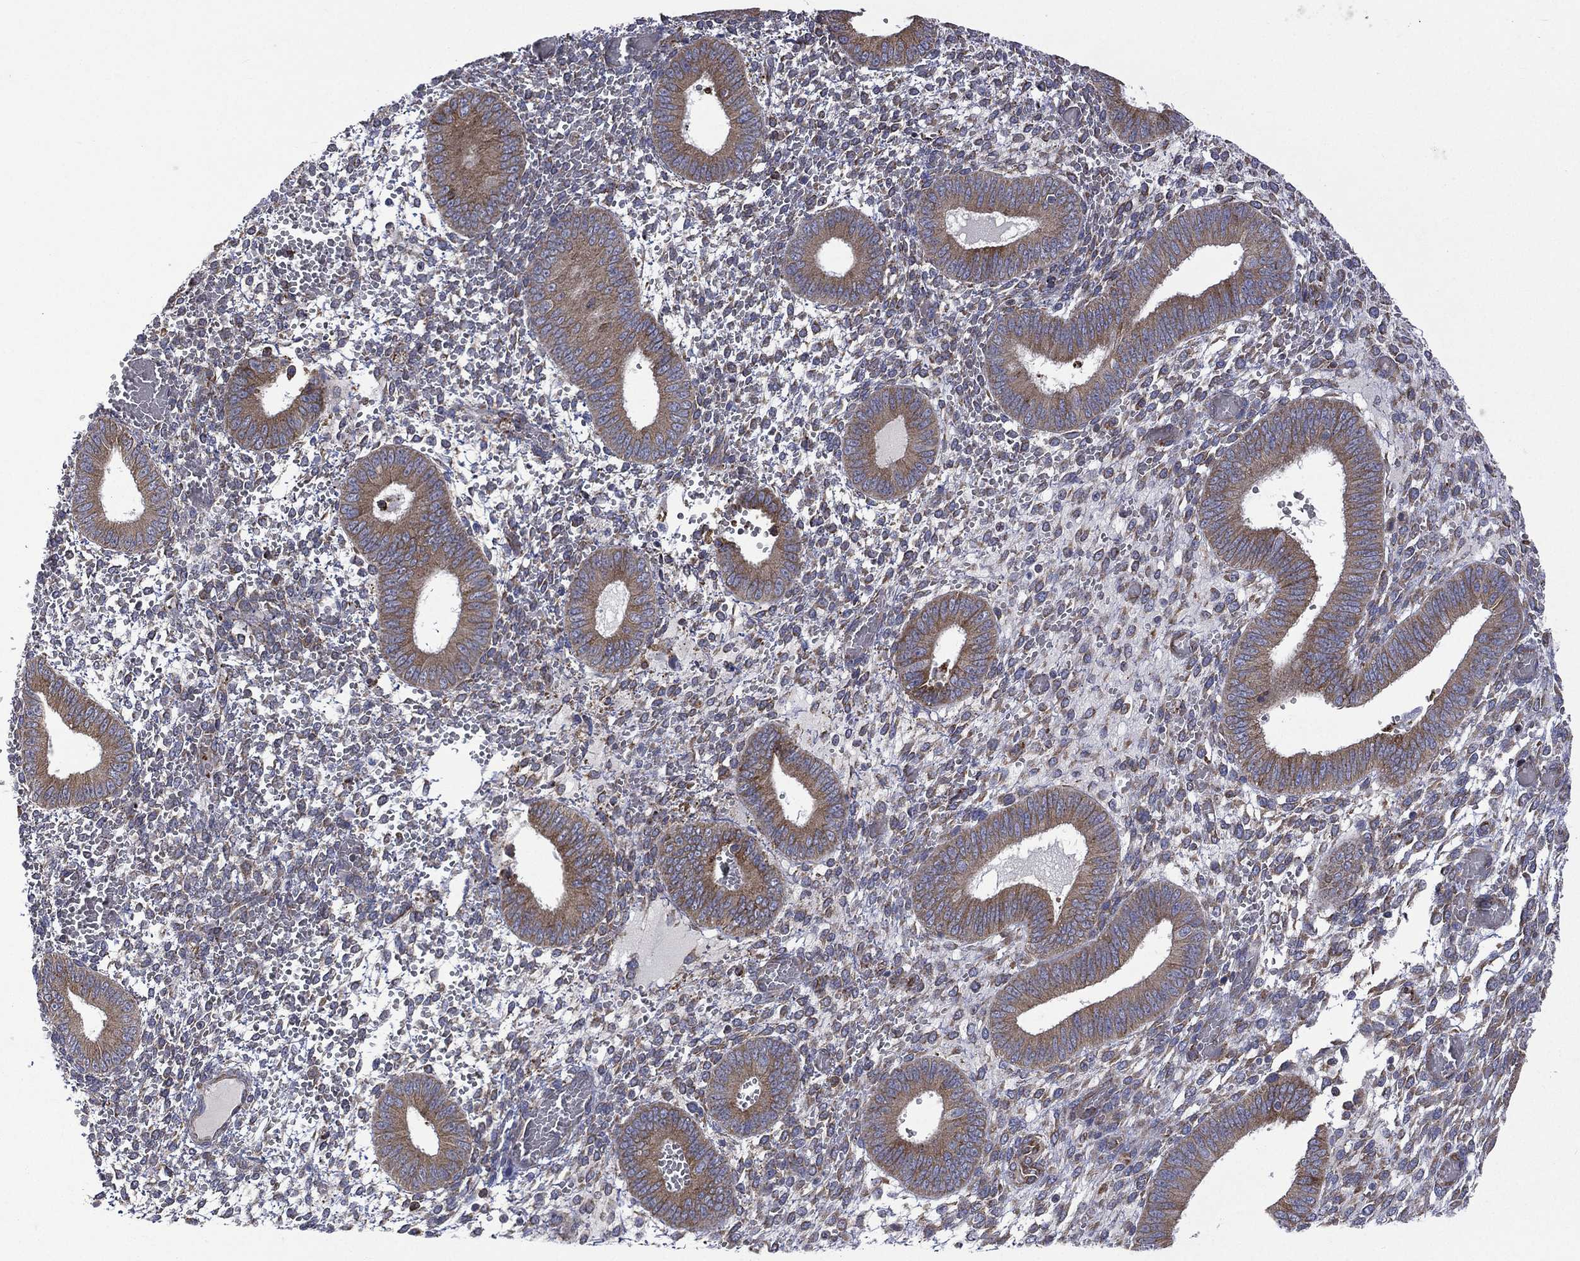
{"staining": {"intensity": "negative", "quantity": "none", "location": "none"}, "tissue": "endometrium", "cell_type": "Cells in endometrial stroma", "image_type": "normal", "snomed": [{"axis": "morphology", "description": "Normal tissue, NOS"}, {"axis": "topography", "description": "Endometrium"}], "caption": "The histopathology image exhibits no staining of cells in endometrial stroma in unremarkable endometrium. (Stains: DAB (3,3'-diaminobenzidine) immunohistochemistry with hematoxylin counter stain, Microscopy: brightfield microscopy at high magnification).", "gene": "C20orf96", "patient": {"sex": "female", "age": 42}}